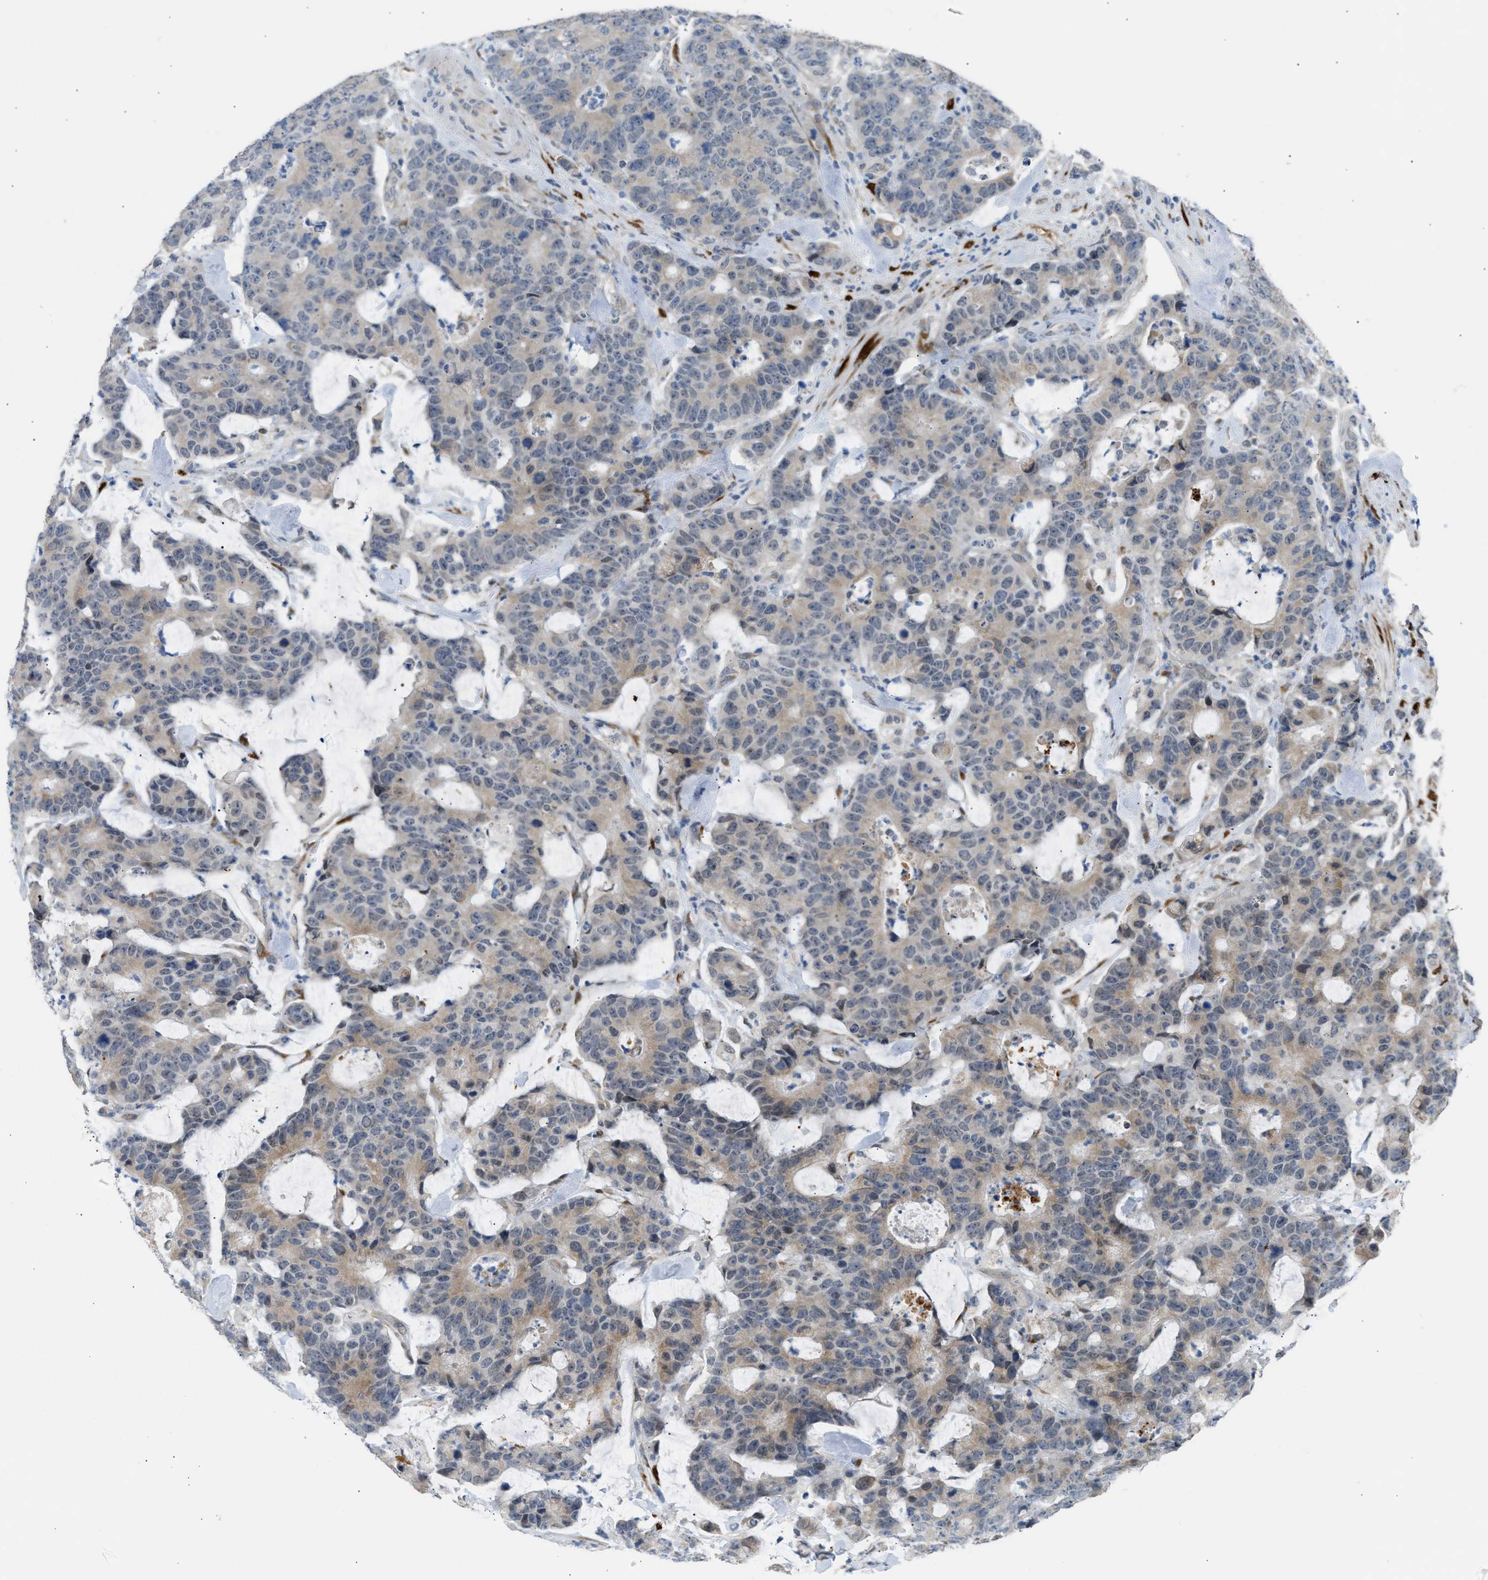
{"staining": {"intensity": "weak", "quantity": ">75%", "location": "cytoplasmic/membranous"}, "tissue": "colorectal cancer", "cell_type": "Tumor cells", "image_type": "cancer", "snomed": [{"axis": "morphology", "description": "Adenocarcinoma, NOS"}, {"axis": "topography", "description": "Colon"}], "caption": "Colorectal cancer stained with a brown dye reveals weak cytoplasmic/membranous positive staining in about >75% of tumor cells.", "gene": "KCNC2", "patient": {"sex": "female", "age": 86}}